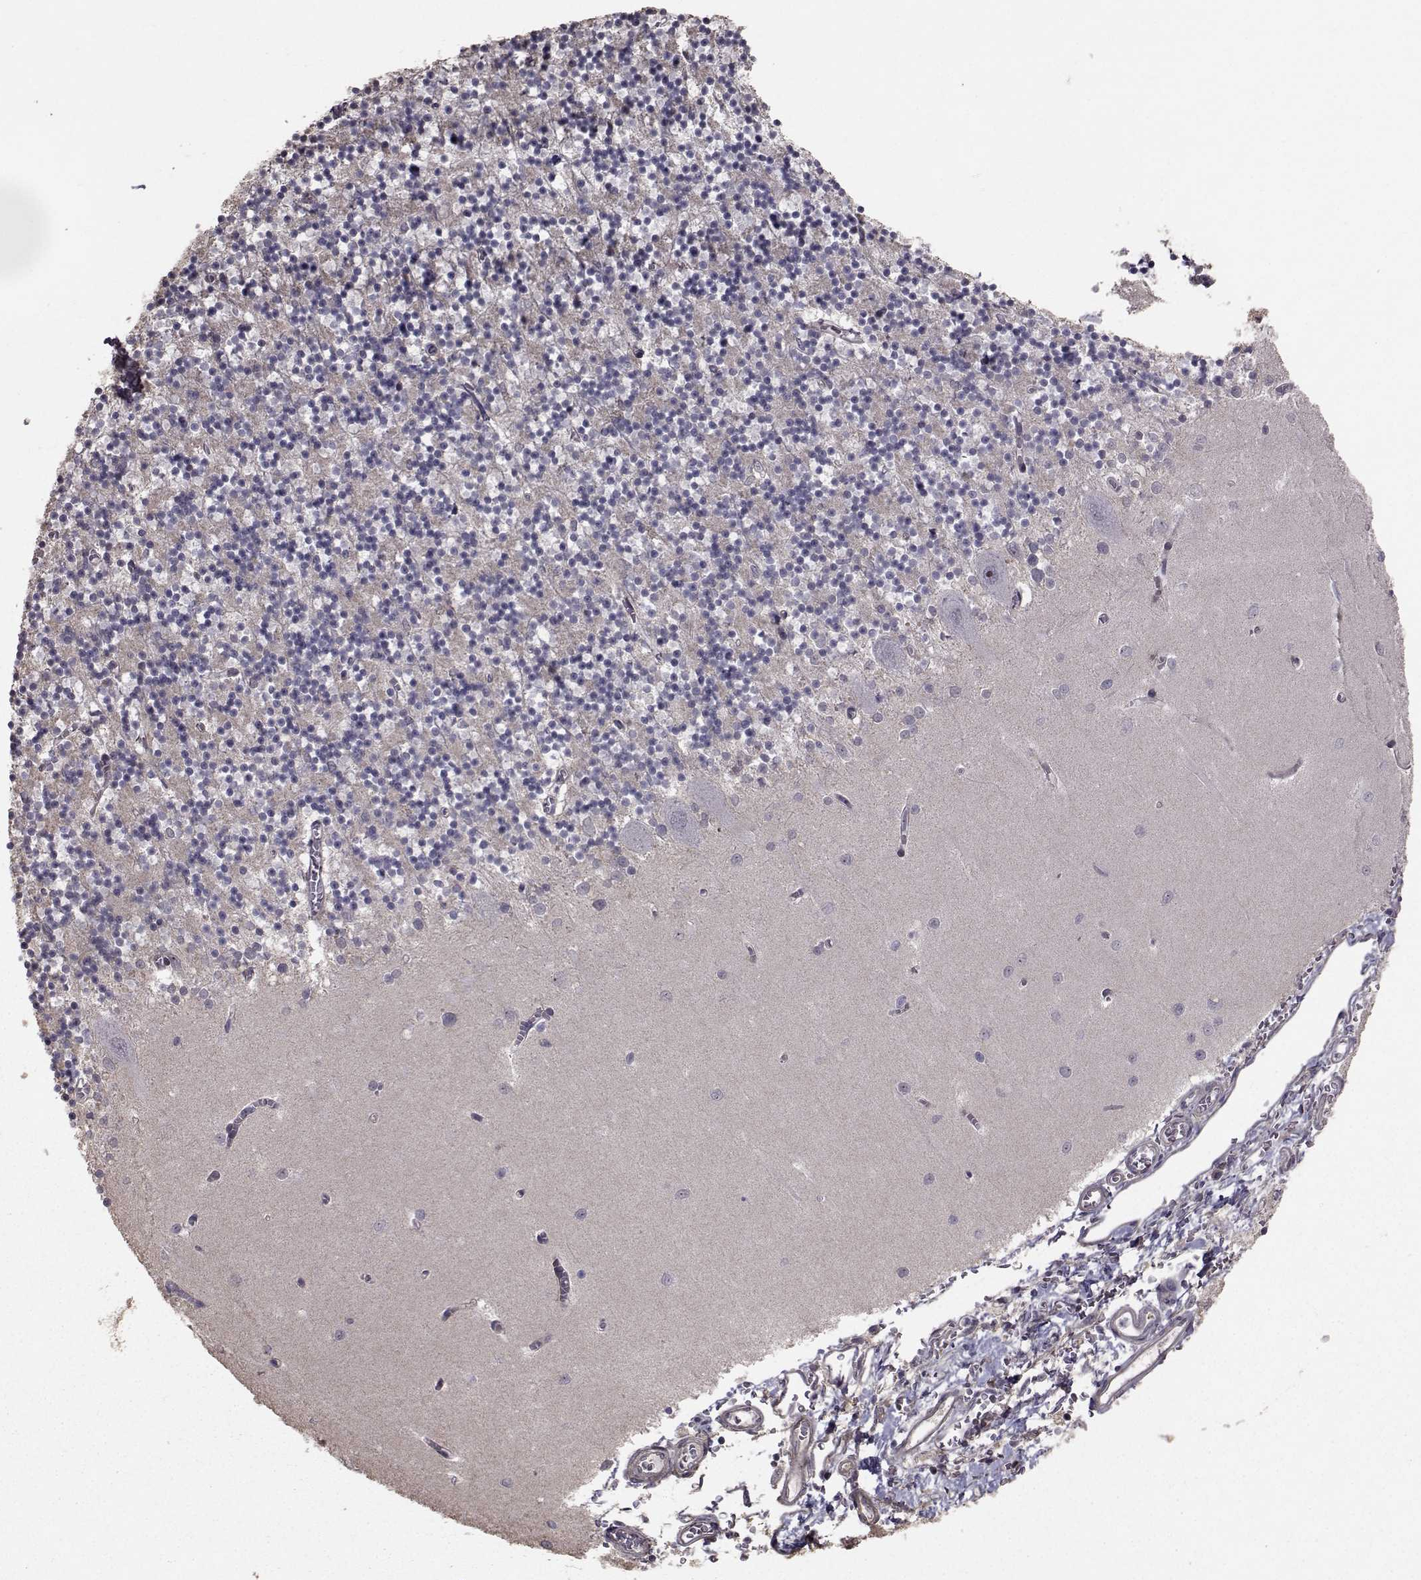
{"staining": {"intensity": "weak", "quantity": ">75%", "location": "cytoplasmic/membranous"}, "tissue": "cerebellum", "cell_type": "Cells in granular layer", "image_type": "normal", "snomed": [{"axis": "morphology", "description": "Normal tissue, NOS"}, {"axis": "topography", "description": "Cerebellum"}], "caption": "Cerebellum stained with IHC displays weak cytoplasmic/membranous positivity in about >75% of cells in granular layer.", "gene": "TRIP10", "patient": {"sex": "female", "age": 64}}